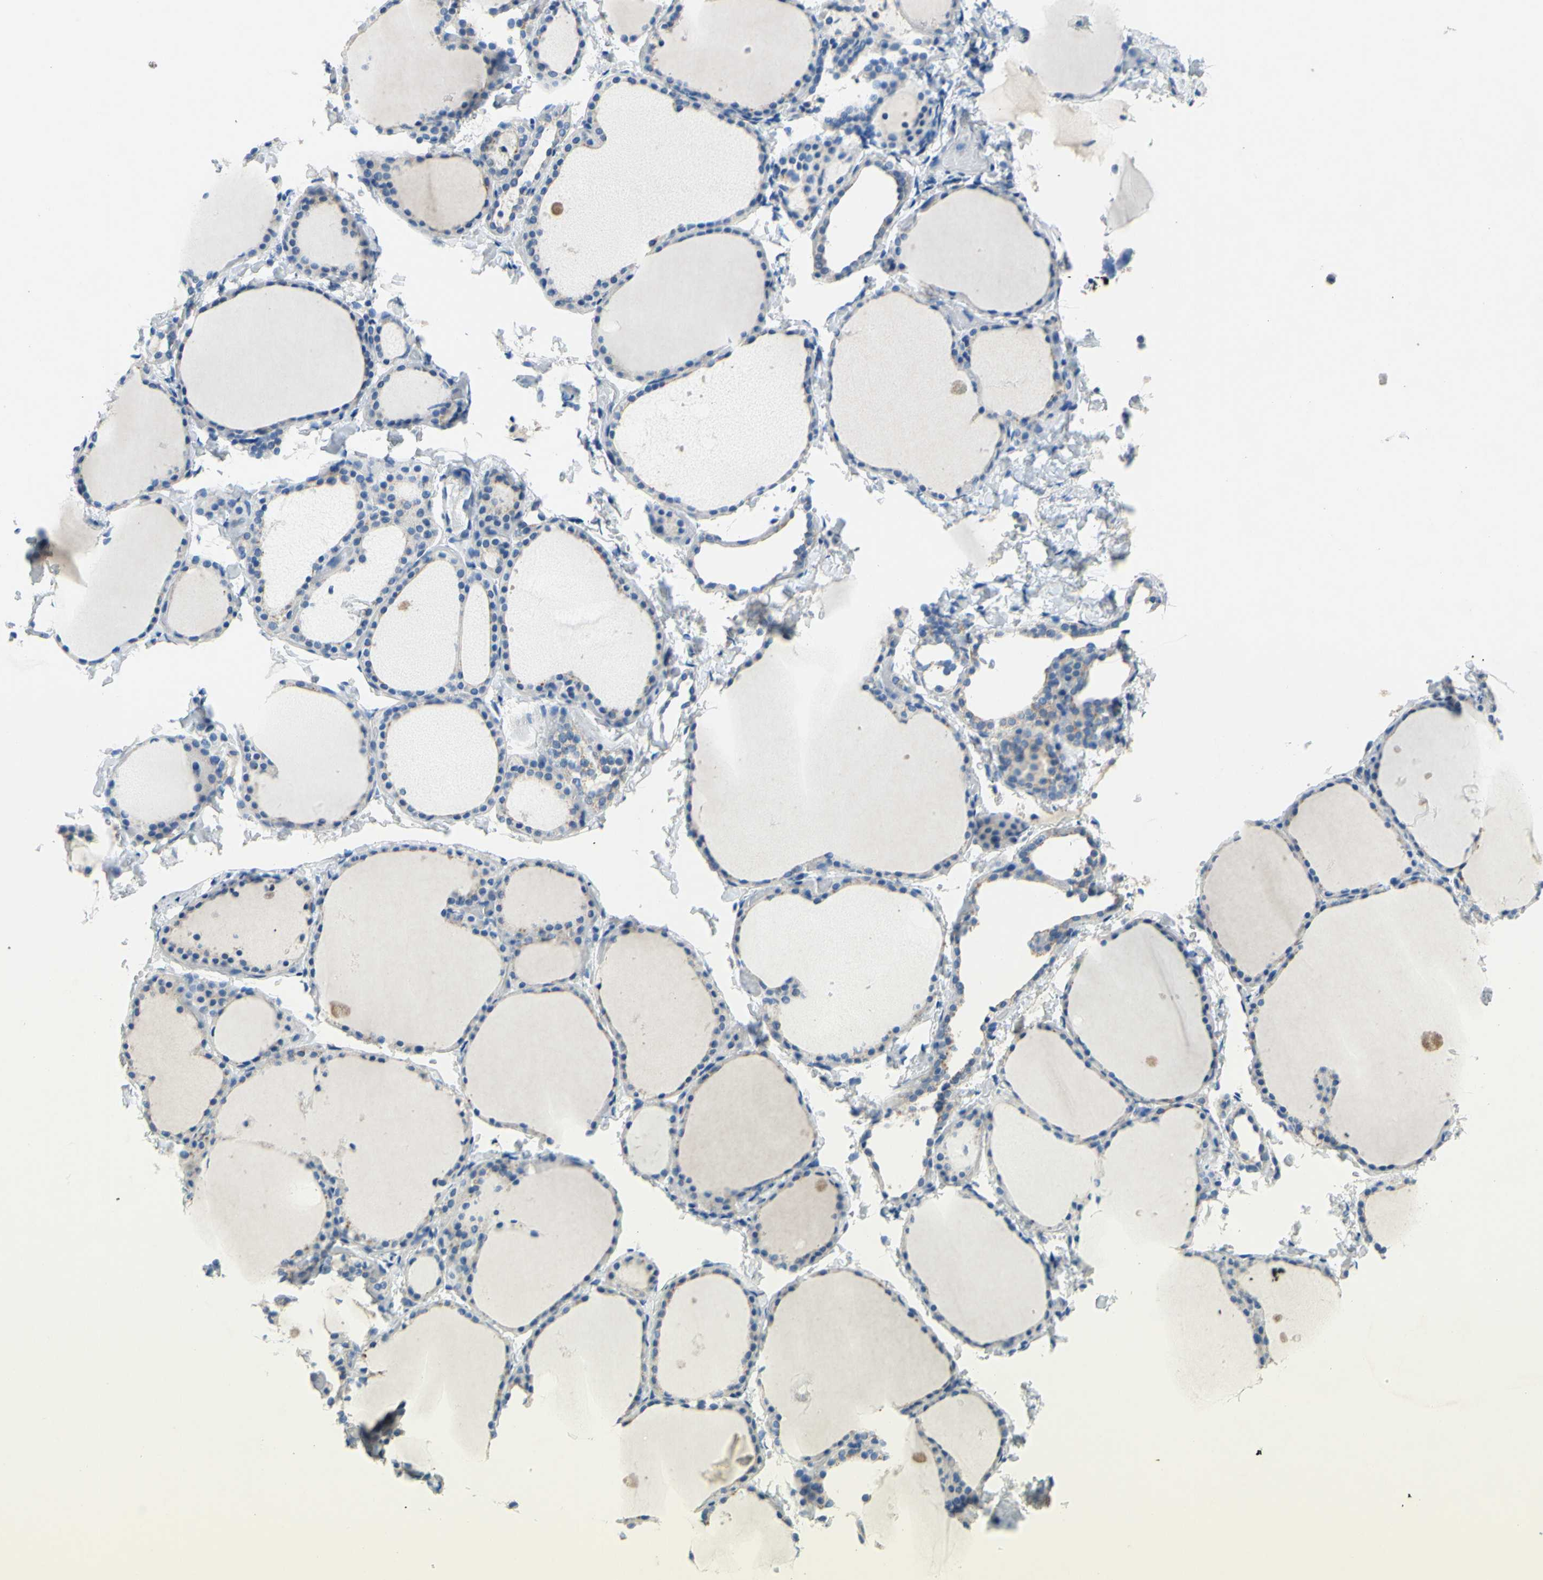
{"staining": {"intensity": "moderate", "quantity": "<25%", "location": "cytoplasmic/membranous"}, "tissue": "thyroid gland", "cell_type": "Glandular cells", "image_type": "normal", "snomed": [{"axis": "morphology", "description": "Normal tissue, NOS"}, {"axis": "morphology", "description": "Papillary adenocarcinoma, NOS"}, {"axis": "topography", "description": "Thyroid gland"}], "caption": "Immunohistochemical staining of unremarkable human thyroid gland displays <25% levels of moderate cytoplasmic/membranous protein positivity in about <25% of glandular cells. The staining was performed using DAB to visualize the protein expression in brown, while the nuclei were stained in blue with hematoxylin (Magnification: 20x).", "gene": "CDH10", "patient": {"sex": "female", "age": 30}}